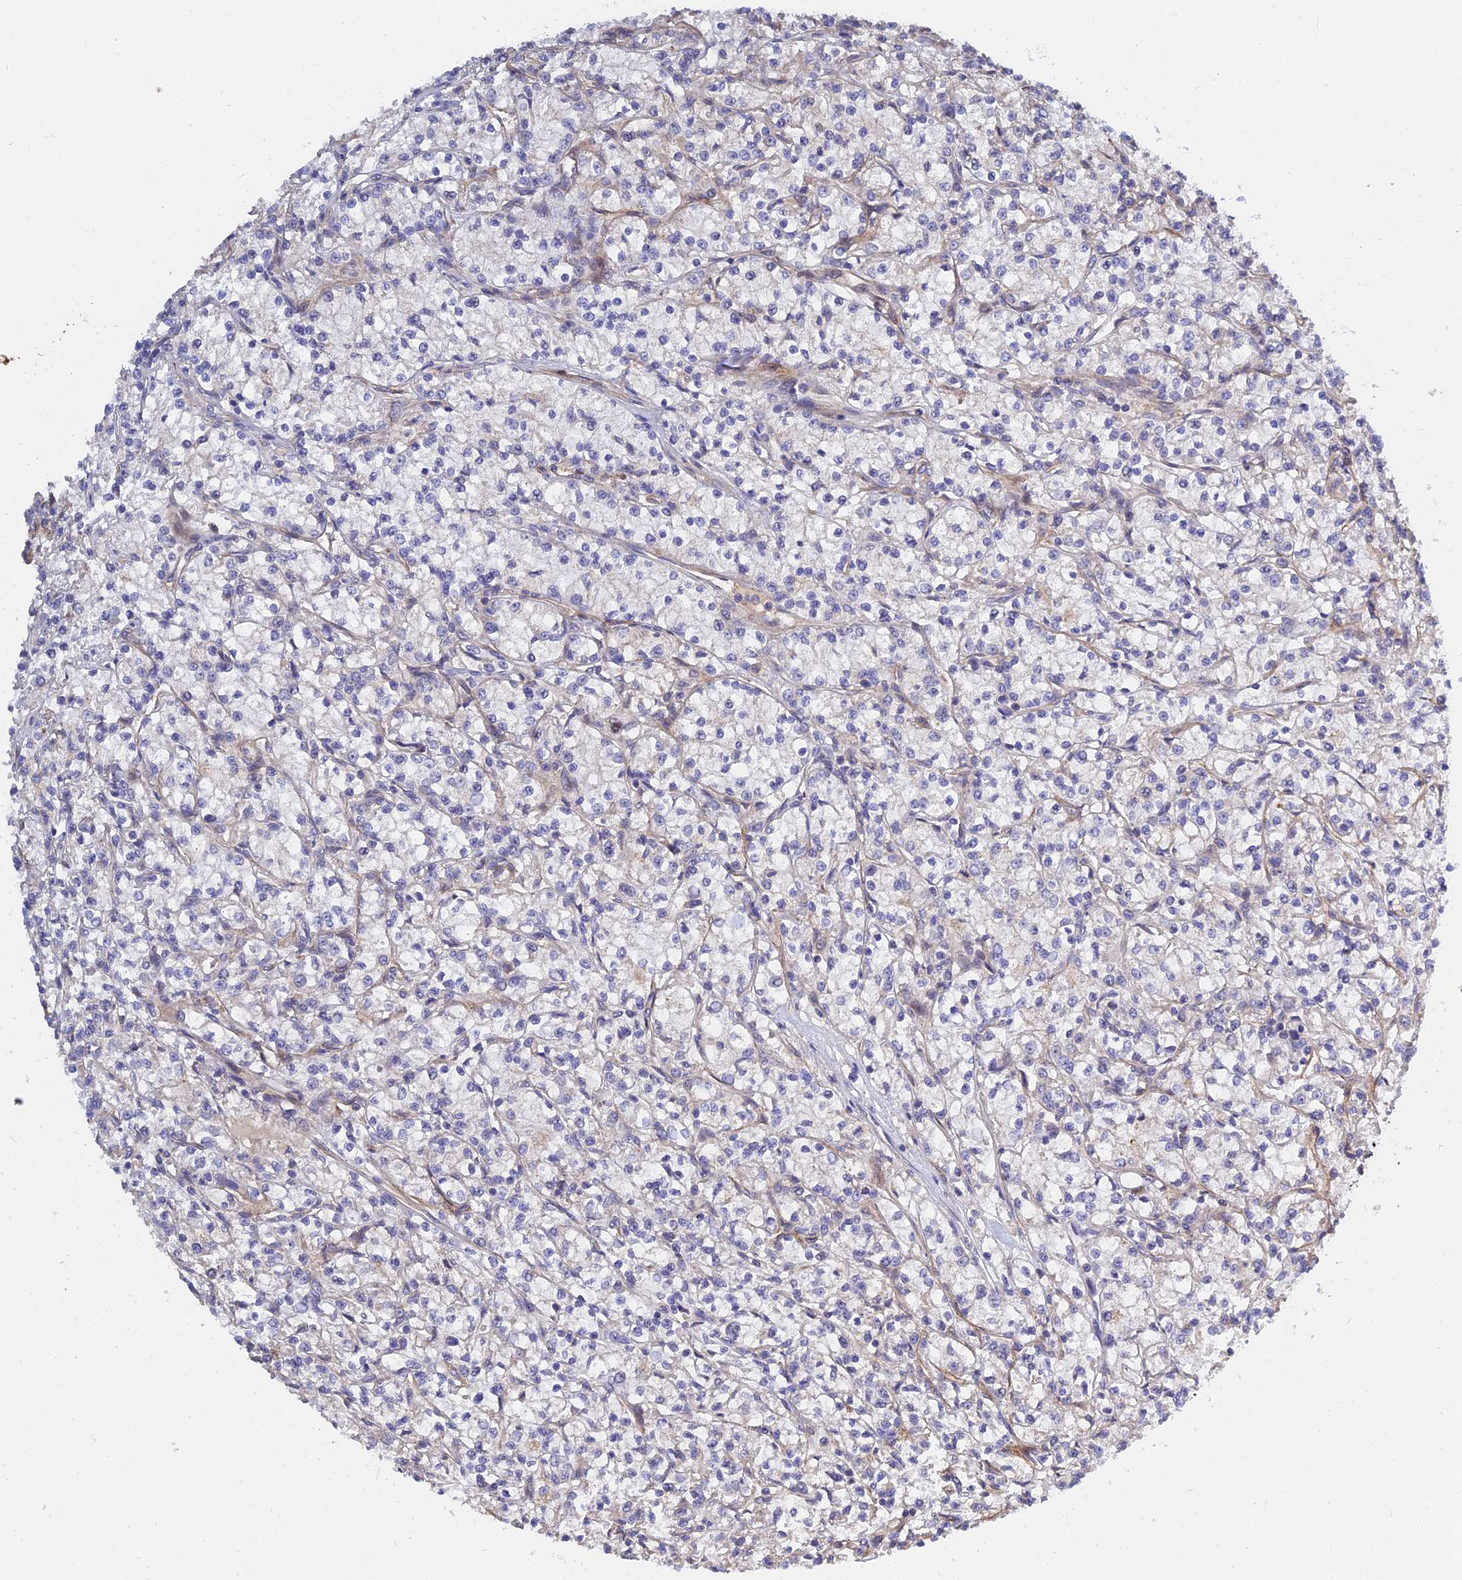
{"staining": {"intensity": "negative", "quantity": "none", "location": "none"}, "tissue": "renal cancer", "cell_type": "Tumor cells", "image_type": "cancer", "snomed": [{"axis": "morphology", "description": "Adenocarcinoma, NOS"}, {"axis": "topography", "description": "Kidney"}], "caption": "IHC image of renal adenocarcinoma stained for a protein (brown), which demonstrates no positivity in tumor cells.", "gene": "MRPL35", "patient": {"sex": "female", "age": 59}}